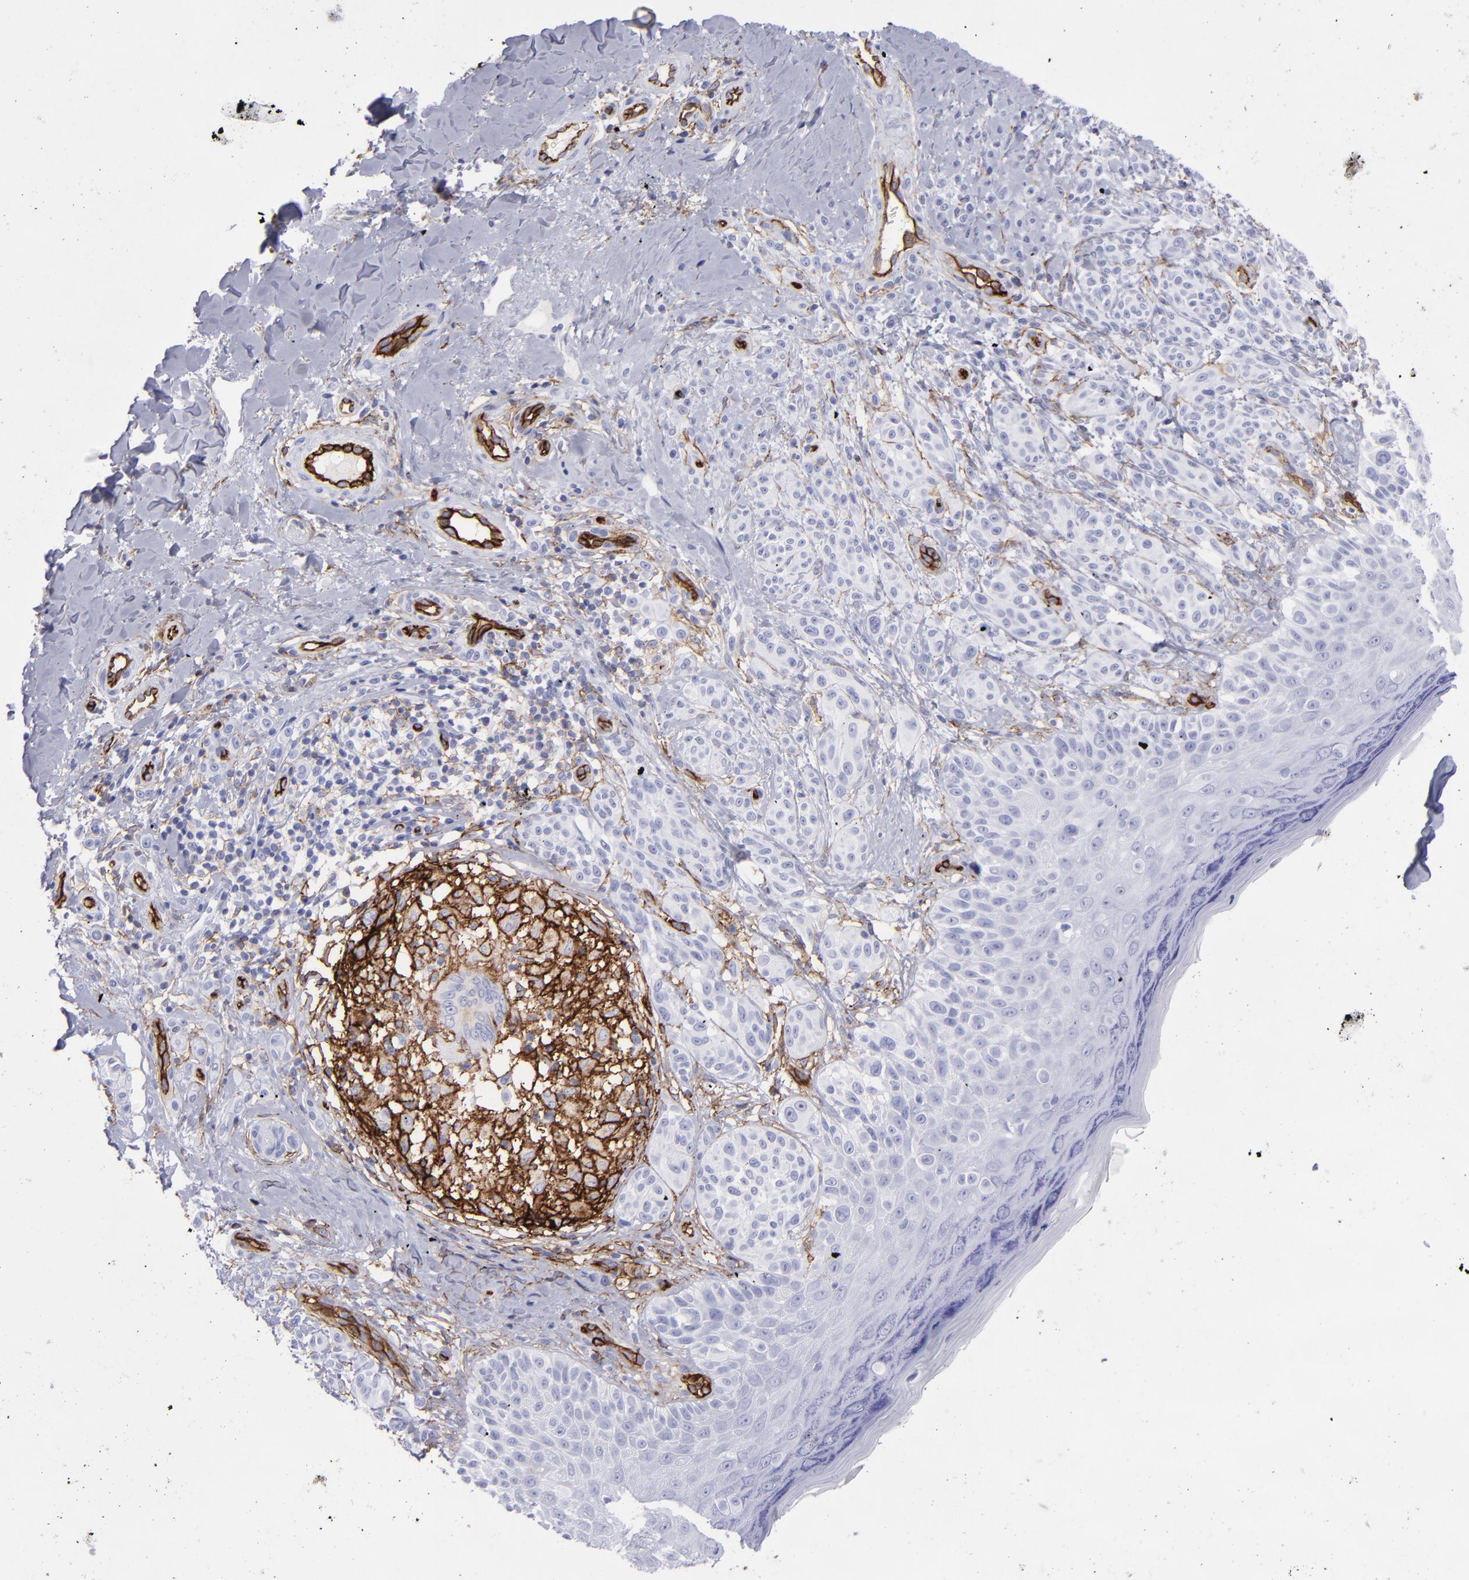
{"staining": {"intensity": "negative", "quantity": "none", "location": "none"}, "tissue": "melanoma", "cell_type": "Tumor cells", "image_type": "cancer", "snomed": [{"axis": "morphology", "description": "Malignant melanoma, NOS"}, {"axis": "topography", "description": "Skin"}], "caption": "This is an immunohistochemistry image of melanoma. There is no staining in tumor cells.", "gene": "ACE", "patient": {"sex": "male", "age": 57}}